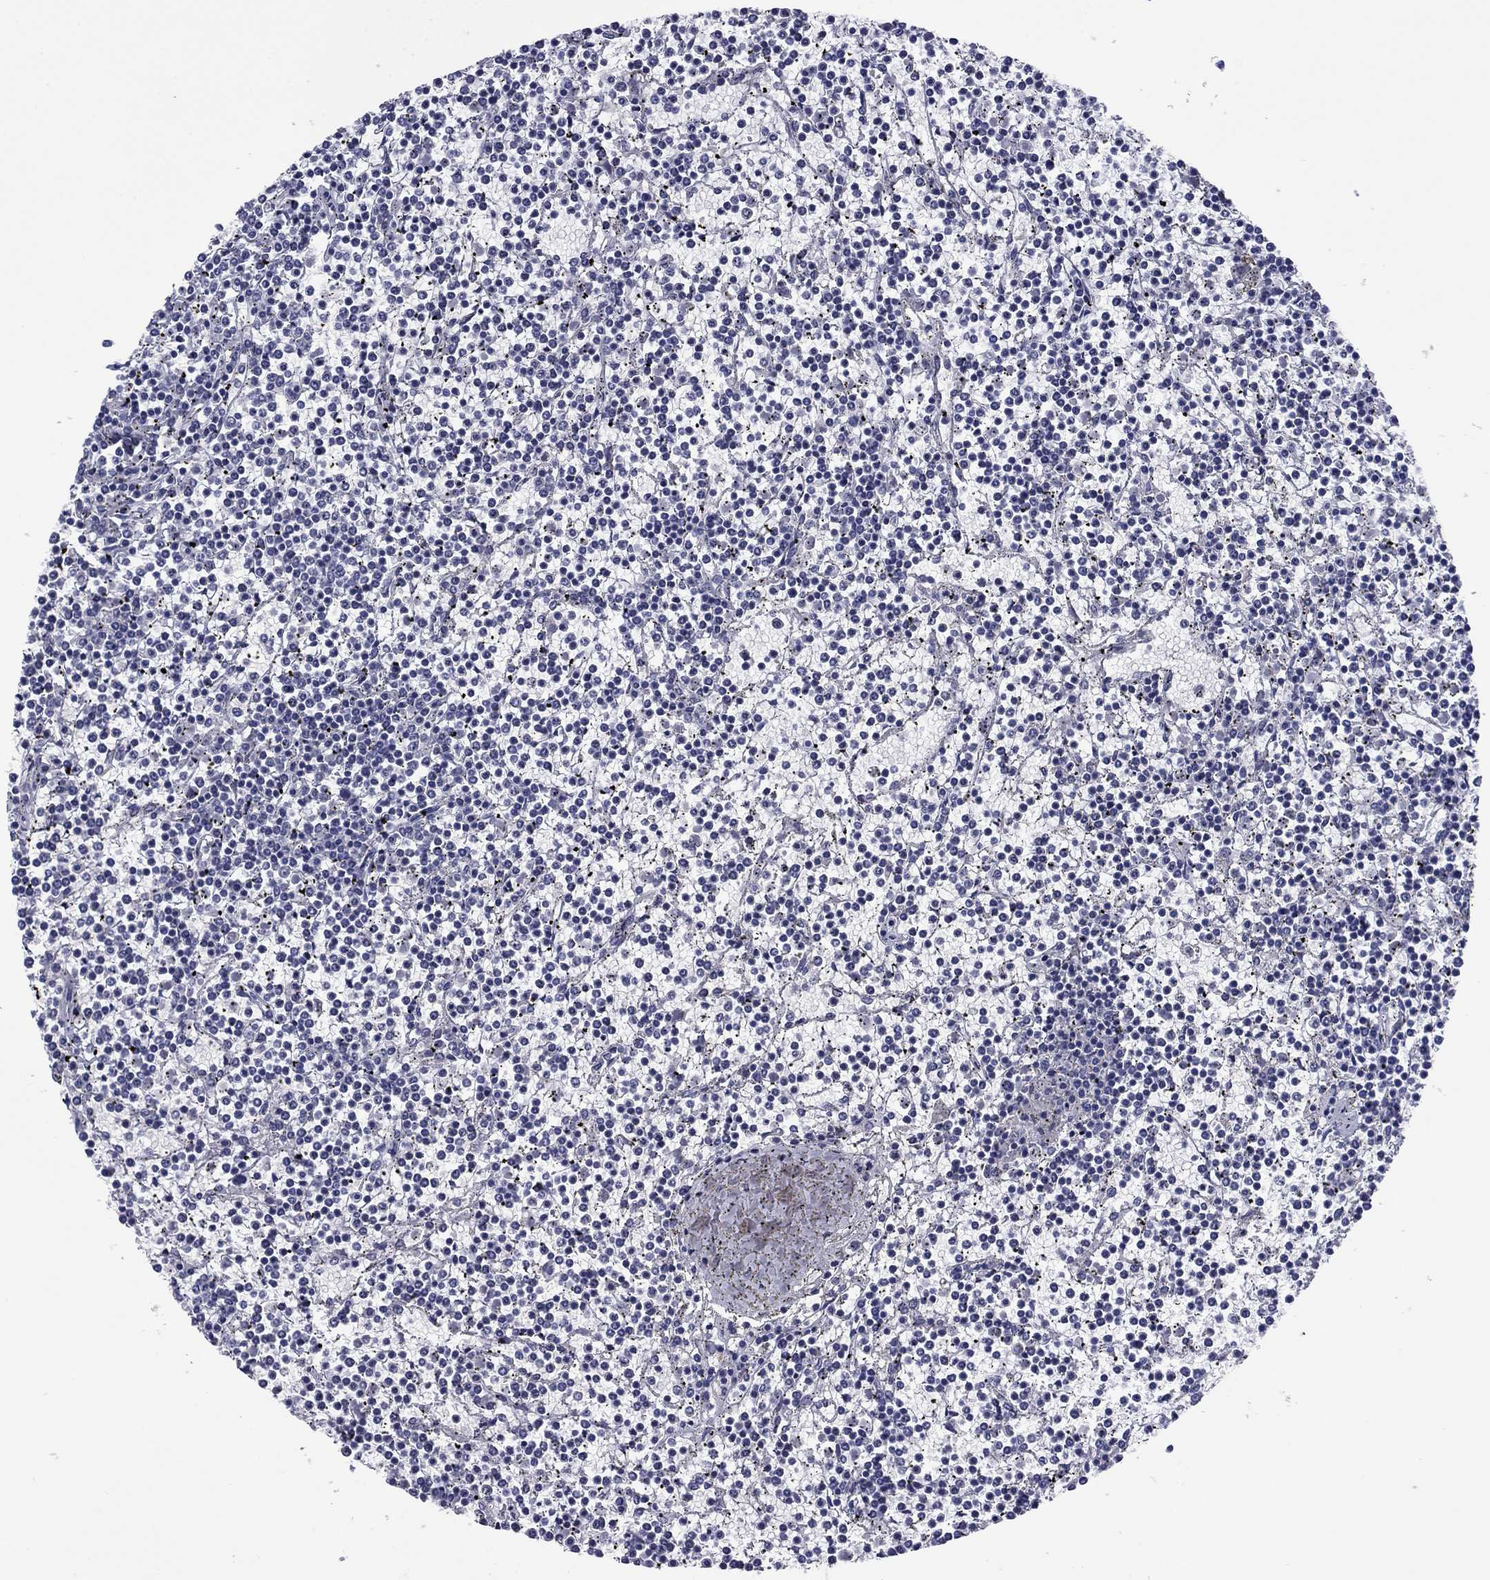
{"staining": {"intensity": "negative", "quantity": "none", "location": "none"}, "tissue": "lymphoma", "cell_type": "Tumor cells", "image_type": "cancer", "snomed": [{"axis": "morphology", "description": "Malignant lymphoma, non-Hodgkin's type, Low grade"}, {"axis": "topography", "description": "Spleen"}], "caption": "This is a image of immunohistochemistry (IHC) staining of low-grade malignant lymphoma, non-Hodgkin's type, which shows no expression in tumor cells. Brightfield microscopy of immunohistochemistry (IHC) stained with DAB (brown) and hematoxylin (blue), captured at high magnification.", "gene": "TCFL5", "patient": {"sex": "female", "age": 19}}